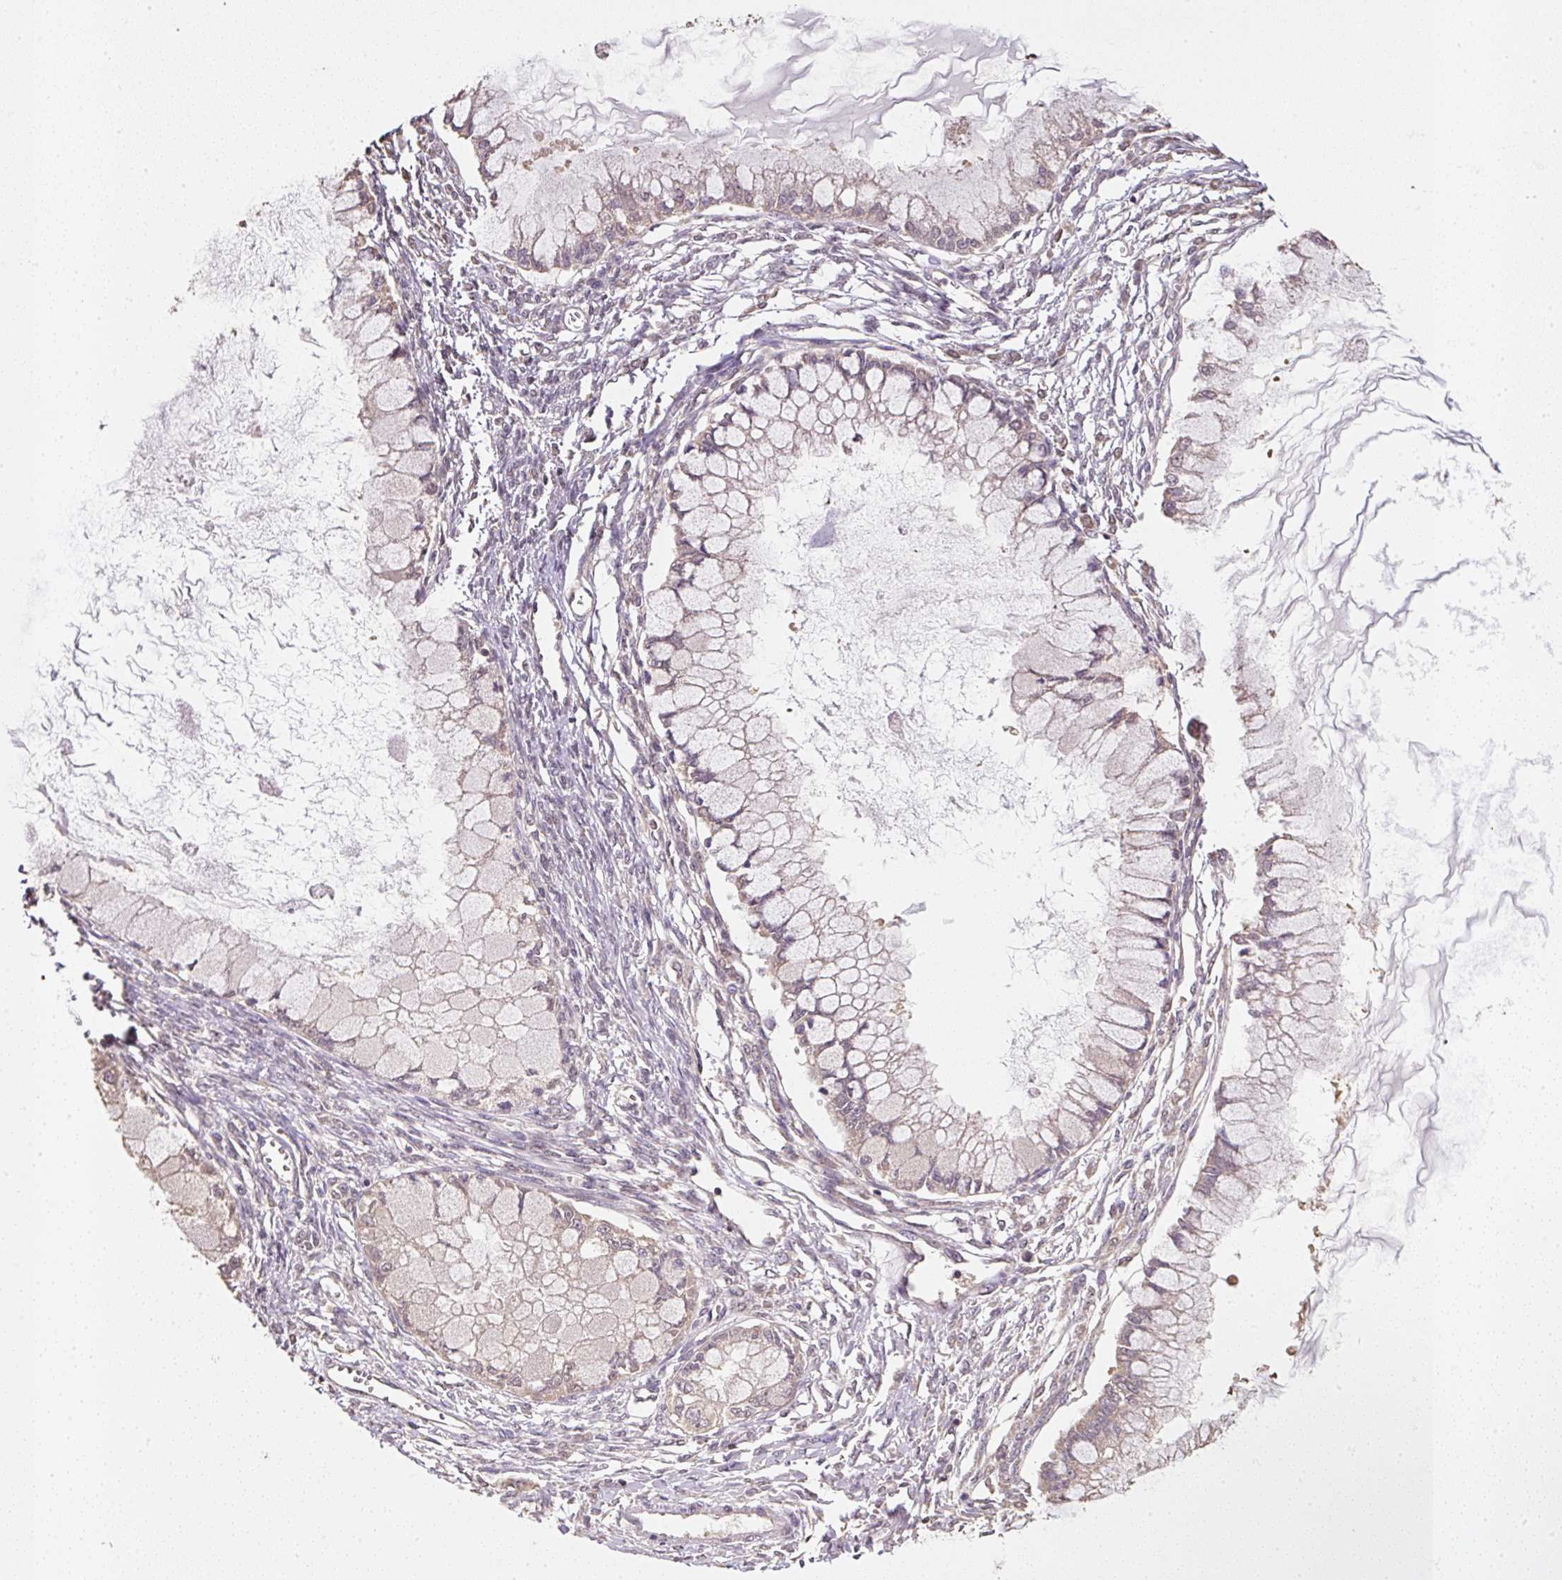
{"staining": {"intensity": "weak", "quantity": "25%-75%", "location": "cytoplasmic/membranous,nuclear"}, "tissue": "ovarian cancer", "cell_type": "Tumor cells", "image_type": "cancer", "snomed": [{"axis": "morphology", "description": "Cystadenocarcinoma, mucinous, NOS"}, {"axis": "topography", "description": "Ovary"}], "caption": "Brown immunohistochemical staining in mucinous cystadenocarcinoma (ovarian) reveals weak cytoplasmic/membranous and nuclear positivity in approximately 25%-75% of tumor cells.", "gene": "TMEM170B", "patient": {"sex": "female", "age": 34}}